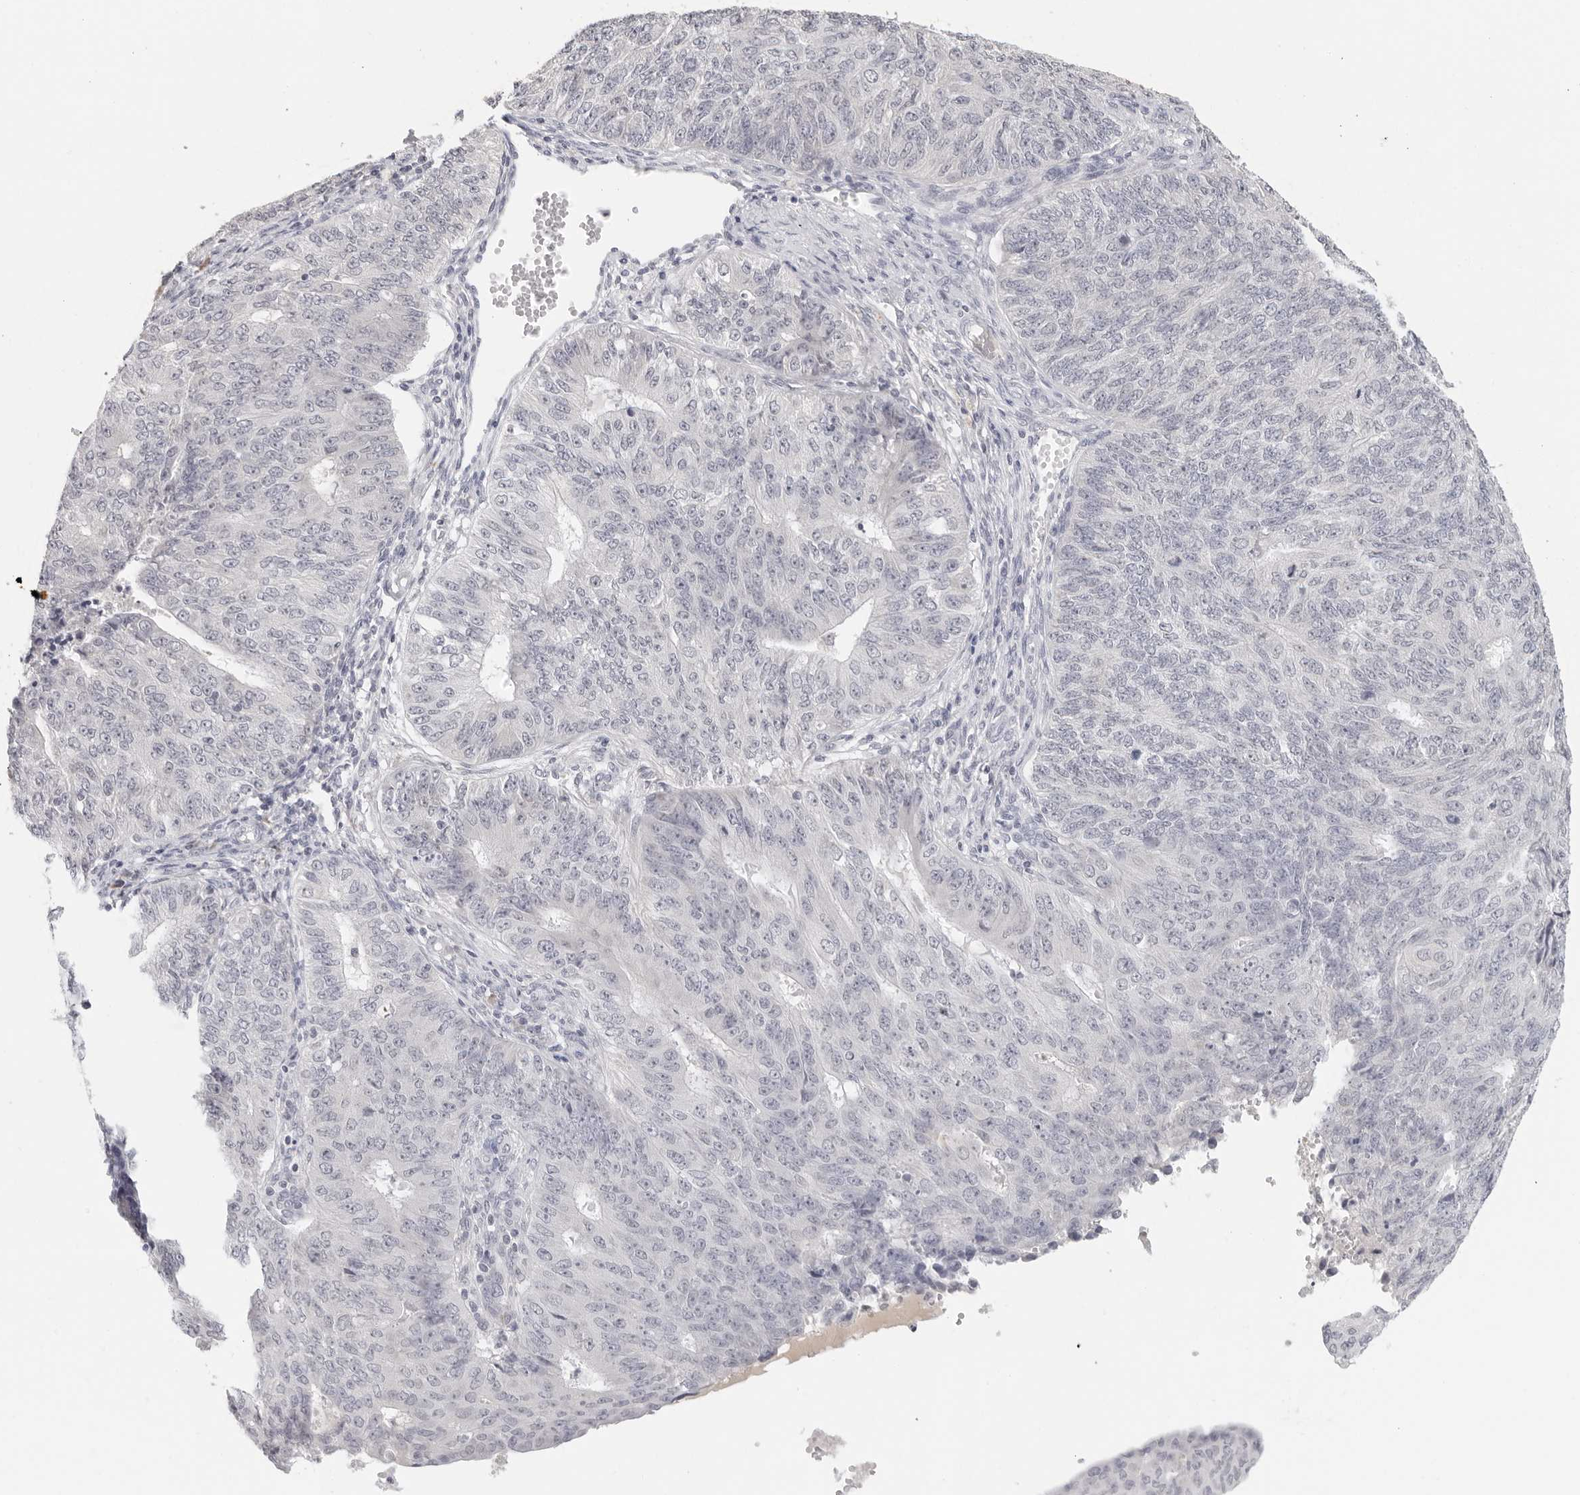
{"staining": {"intensity": "negative", "quantity": "none", "location": "none"}, "tissue": "endometrial cancer", "cell_type": "Tumor cells", "image_type": "cancer", "snomed": [{"axis": "morphology", "description": "Adenocarcinoma, NOS"}, {"axis": "topography", "description": "Endometrium"}], "caption": "This is a histopathology image of immunohistochemistry staining of endometrial cancer (adenocarcinoma), which shows no positivity in tumor cells. (Stains: DAB (3,3'-diaminobenzidine) immunohistochemistry with hematoxylin counter stain, Microscopy: brightfield microscopy at high magnification).", "gene": "EDN2", "patient": {"sex": "female", "age": 32}}